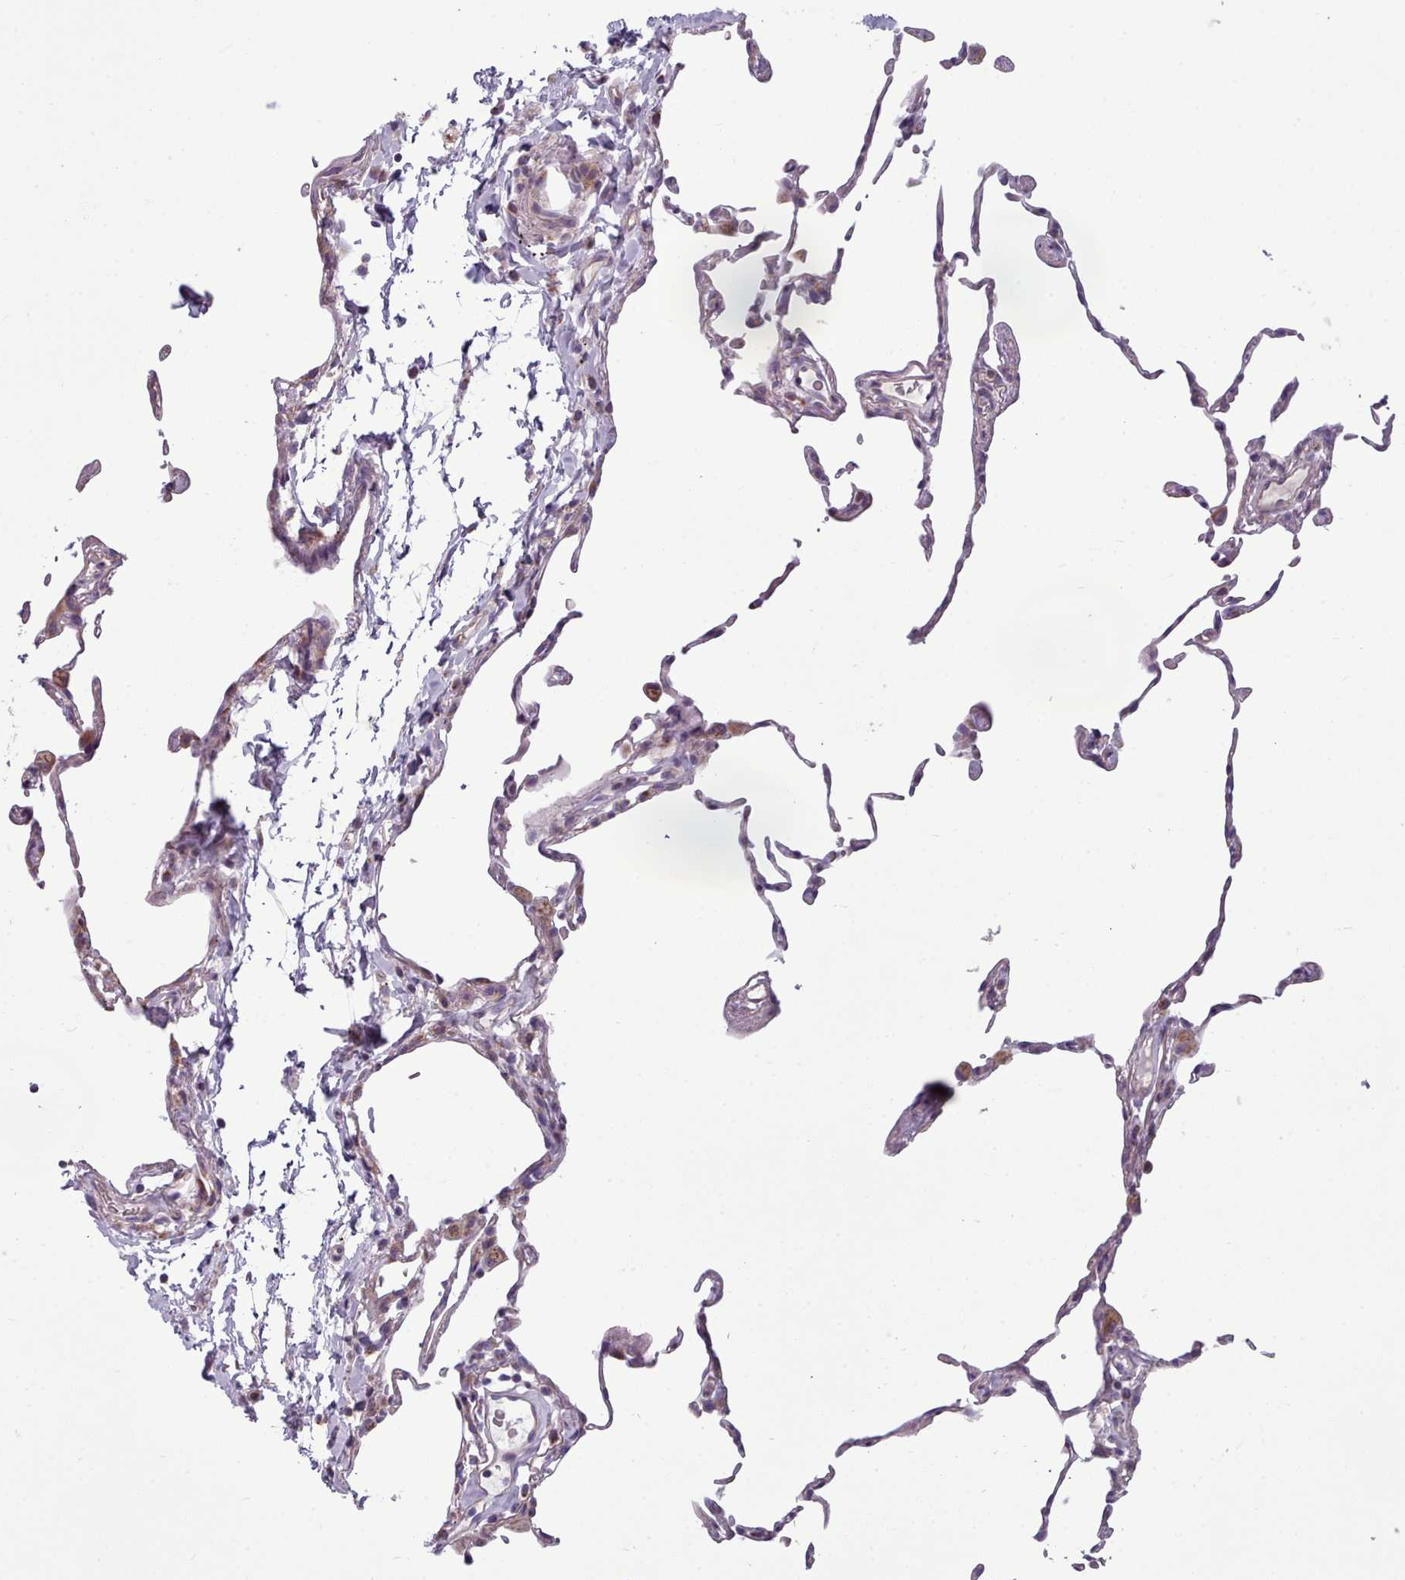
{"staining": {"intensity": "negative", "quantity": "none", "location": "none"}, "tissue": "lung", "cell_type": "Alveolar cells", "image_type": "normal", "snomed": [{"axis": "morphology", "description": "Normal tissue, NOS"}, {"axis": "topography", "description": "Lung"}], "caption": "This is an immunohistochemistry (IHC) photomicrograph of normal lung. There is no expression in alveolar cells.", "gene": "SLC52A3", "patient": {"sex": "female", "age": 57}}